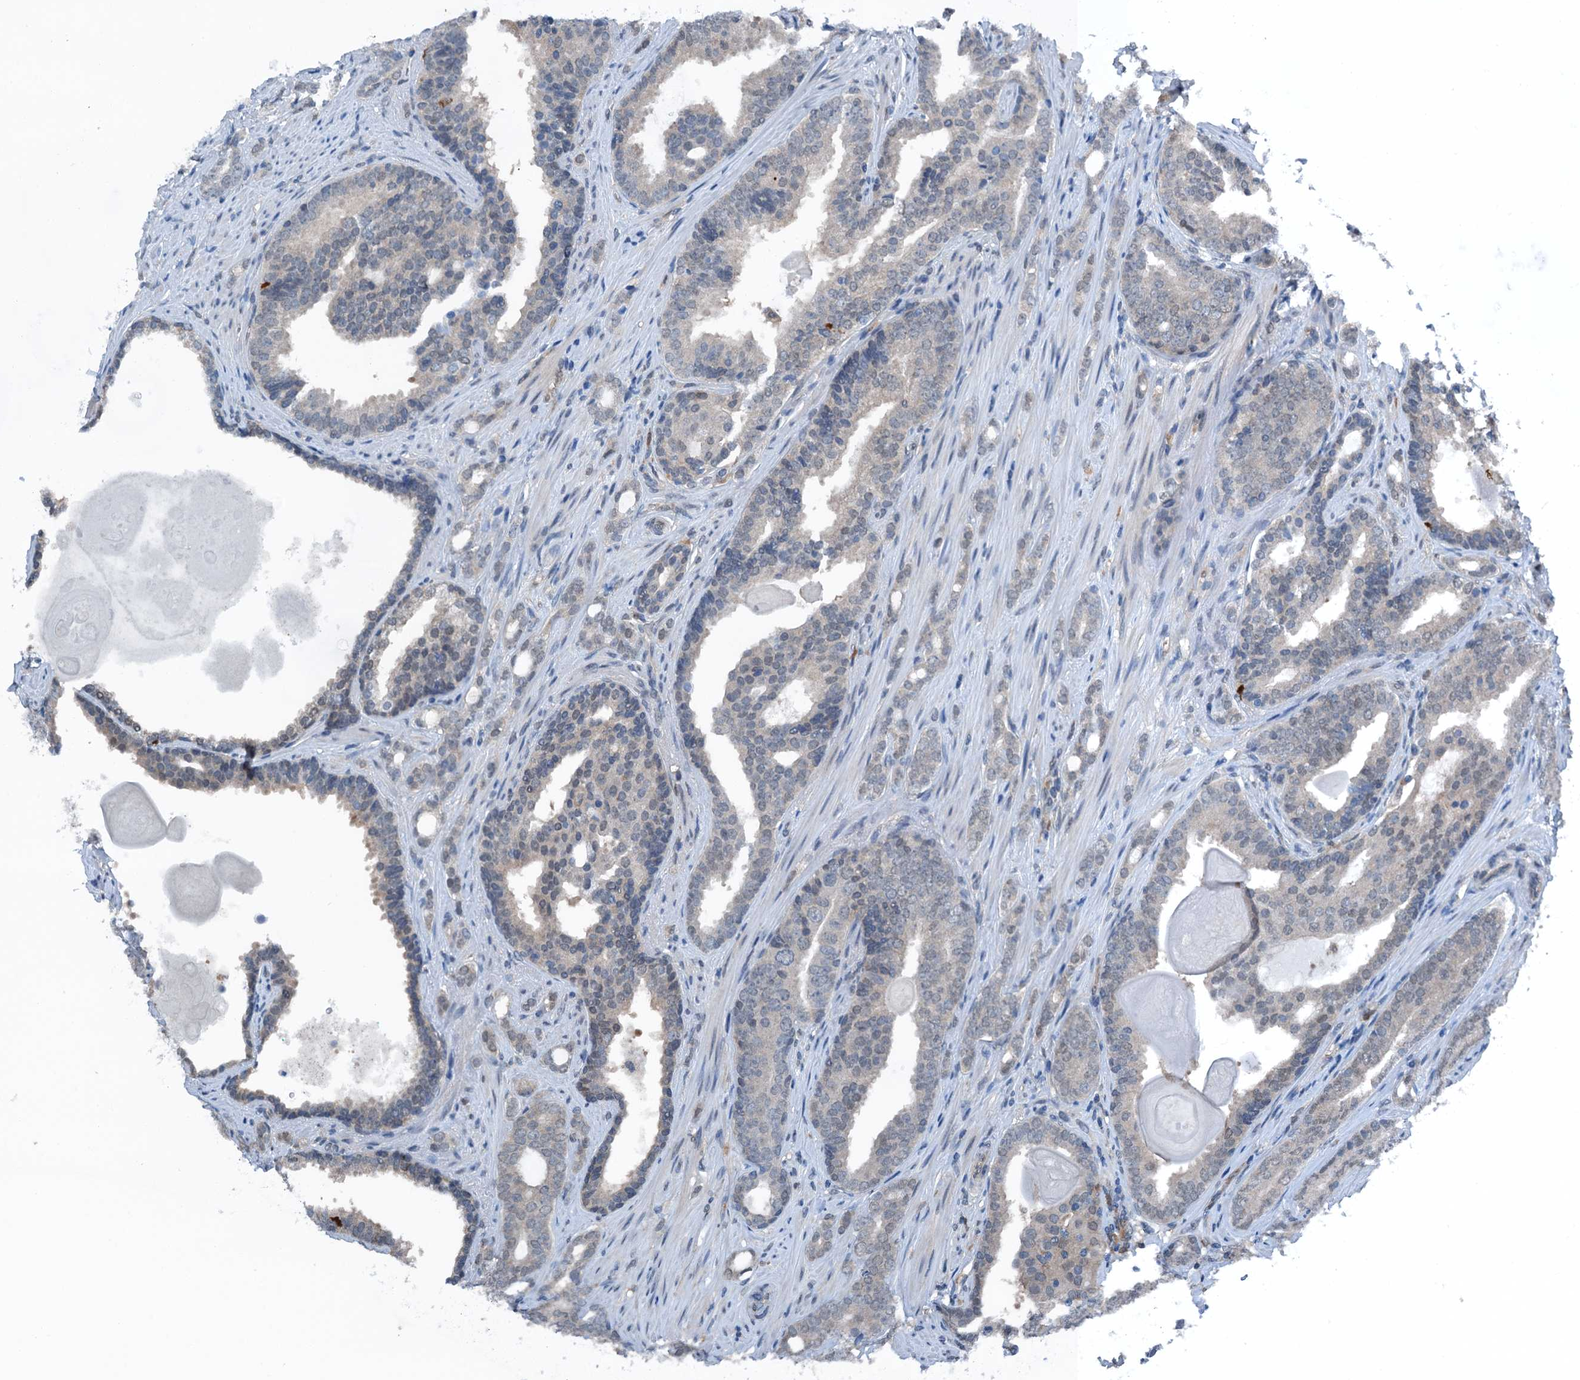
{"staining": {"intensity": "negative", "quantity": "none", "location": "none"}, "tissue": "prostate cancer", "cell_type": "Tumor cells", "image_type": "cancer", "snomed": [{"axis": "morphology", "description": "Adenocarcinoma, High grade"}, {"axis": "topography", "description": "Prostate"}], "caption": "An image of adenocarcinoma (high-grade) (prostate) stained for a protein demonstrates no brown staining in tumor cells.", "gene": "RNH1", "patient": {"sex": "male", "age": 63}}